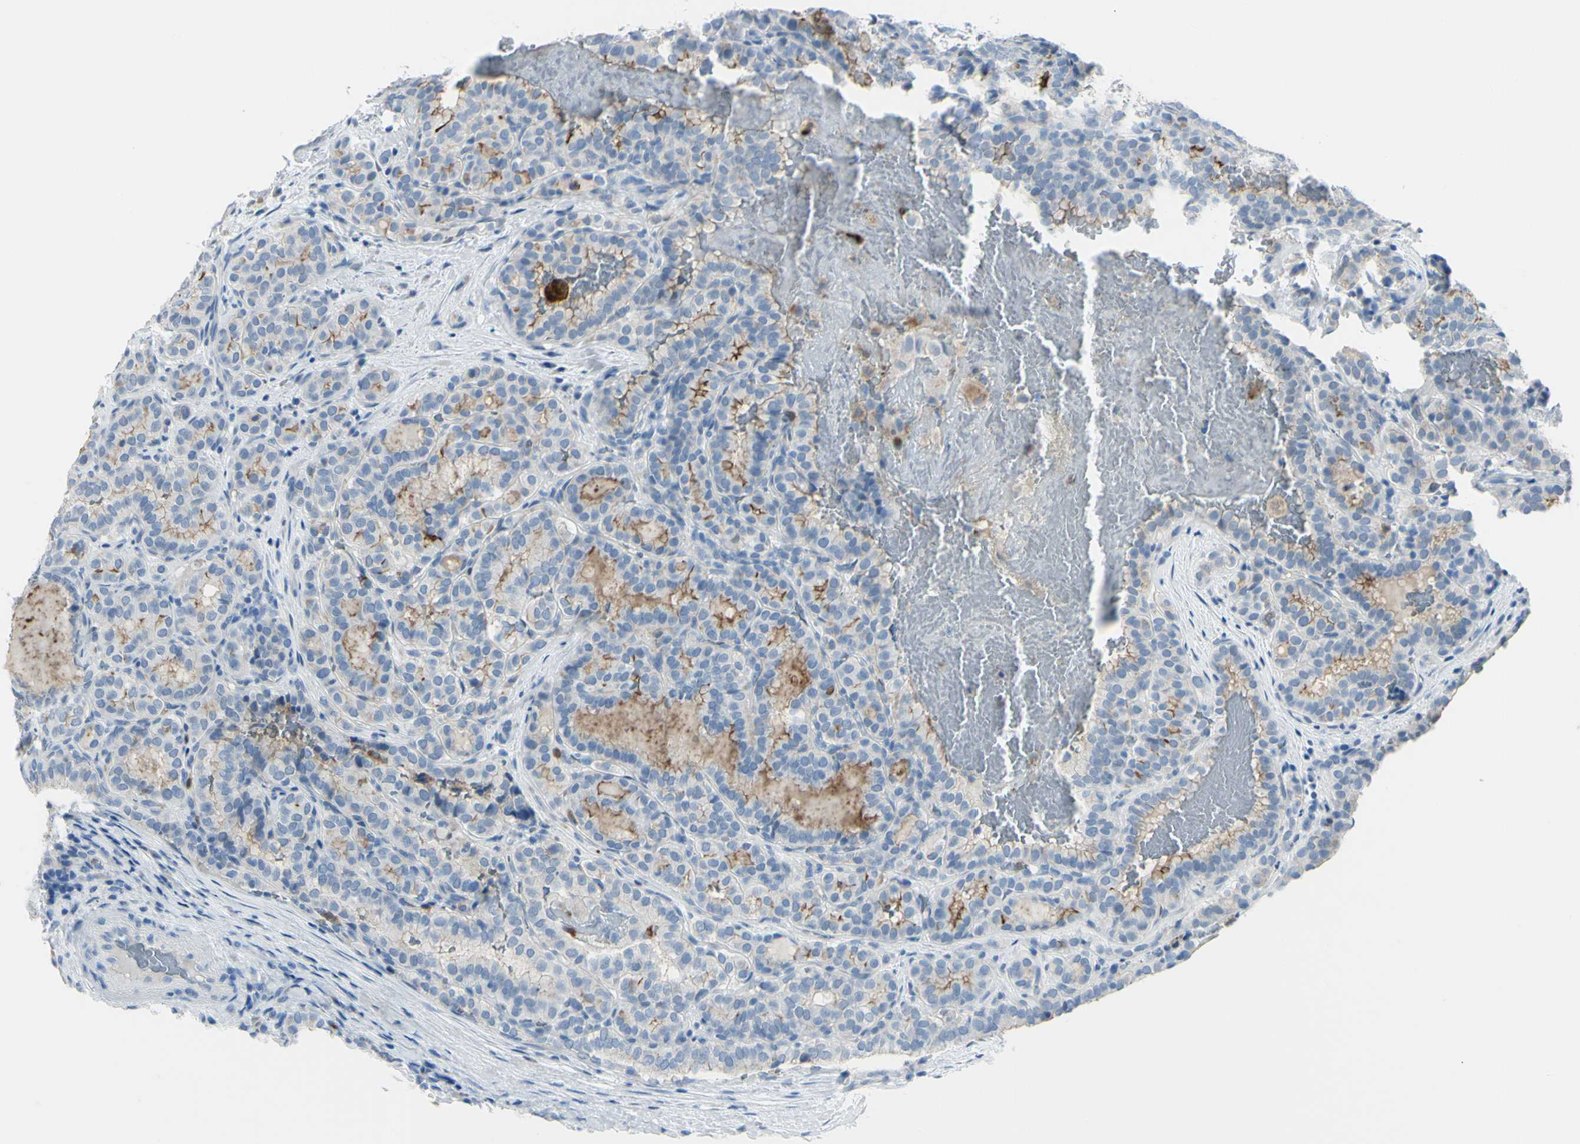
{"staining": {"intensity": "moderate", "quantity": "<25%", "location": "cytoplasmic/membranous"}, "tissue": "thyroid cancer", "cell_type": "Tumor cells", "image_type": "cancer", "snomed": [{"axis": "morphology", "description": "Normal tissue, NOS"}, {"axis": "morphology", "description": "Papillary adenocarcinoma, NOS"}, {"axis": "topography", "description": "Thyroid gland"}], "caption": "Human thyroid cancer stained with a brown dye demonstrates moderate cytoplasmic/membranous positive positivity in about <25% of tumor cells.", "gene": "ZNF557", "patient": {"sex": "female", "age": 30}}